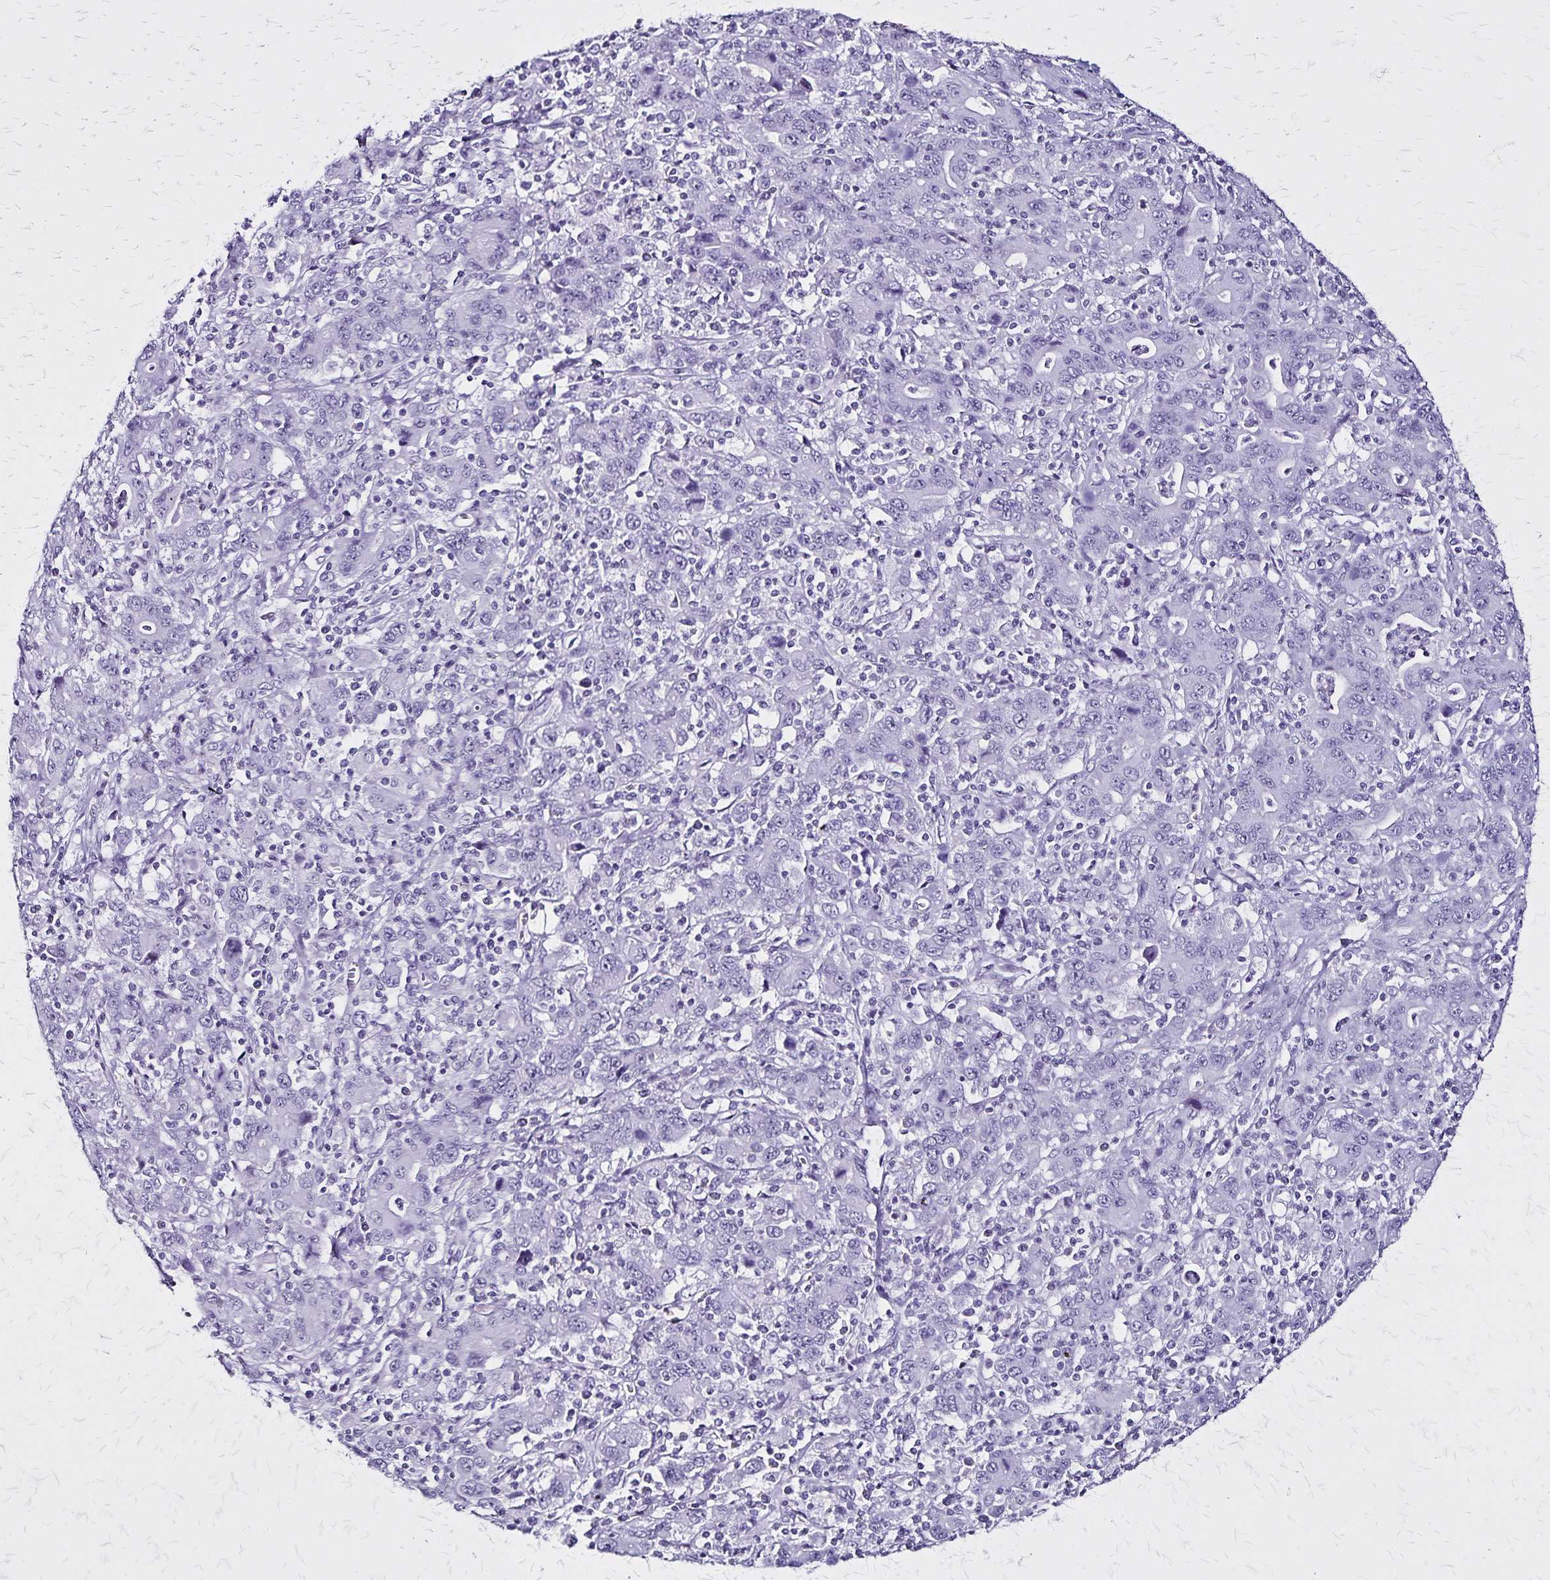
{"staining": {"intensity": "negative", "quantity": "none", "location": "none"}, "tissue": "stomach cancer", "cell_type": "Tumor cells", "image_type": "cancer", "snomed": [{"axis": "morphology", "description": "Adenocarcinoma, NOS"}, {"axis": "topography", "description": "Stomach, upper"}], "caption": "Tumor cells are negative for brown protein staining in stomach cancer.", "gene": "KRT2", "patient": {"sex": "male", "age": 69}}